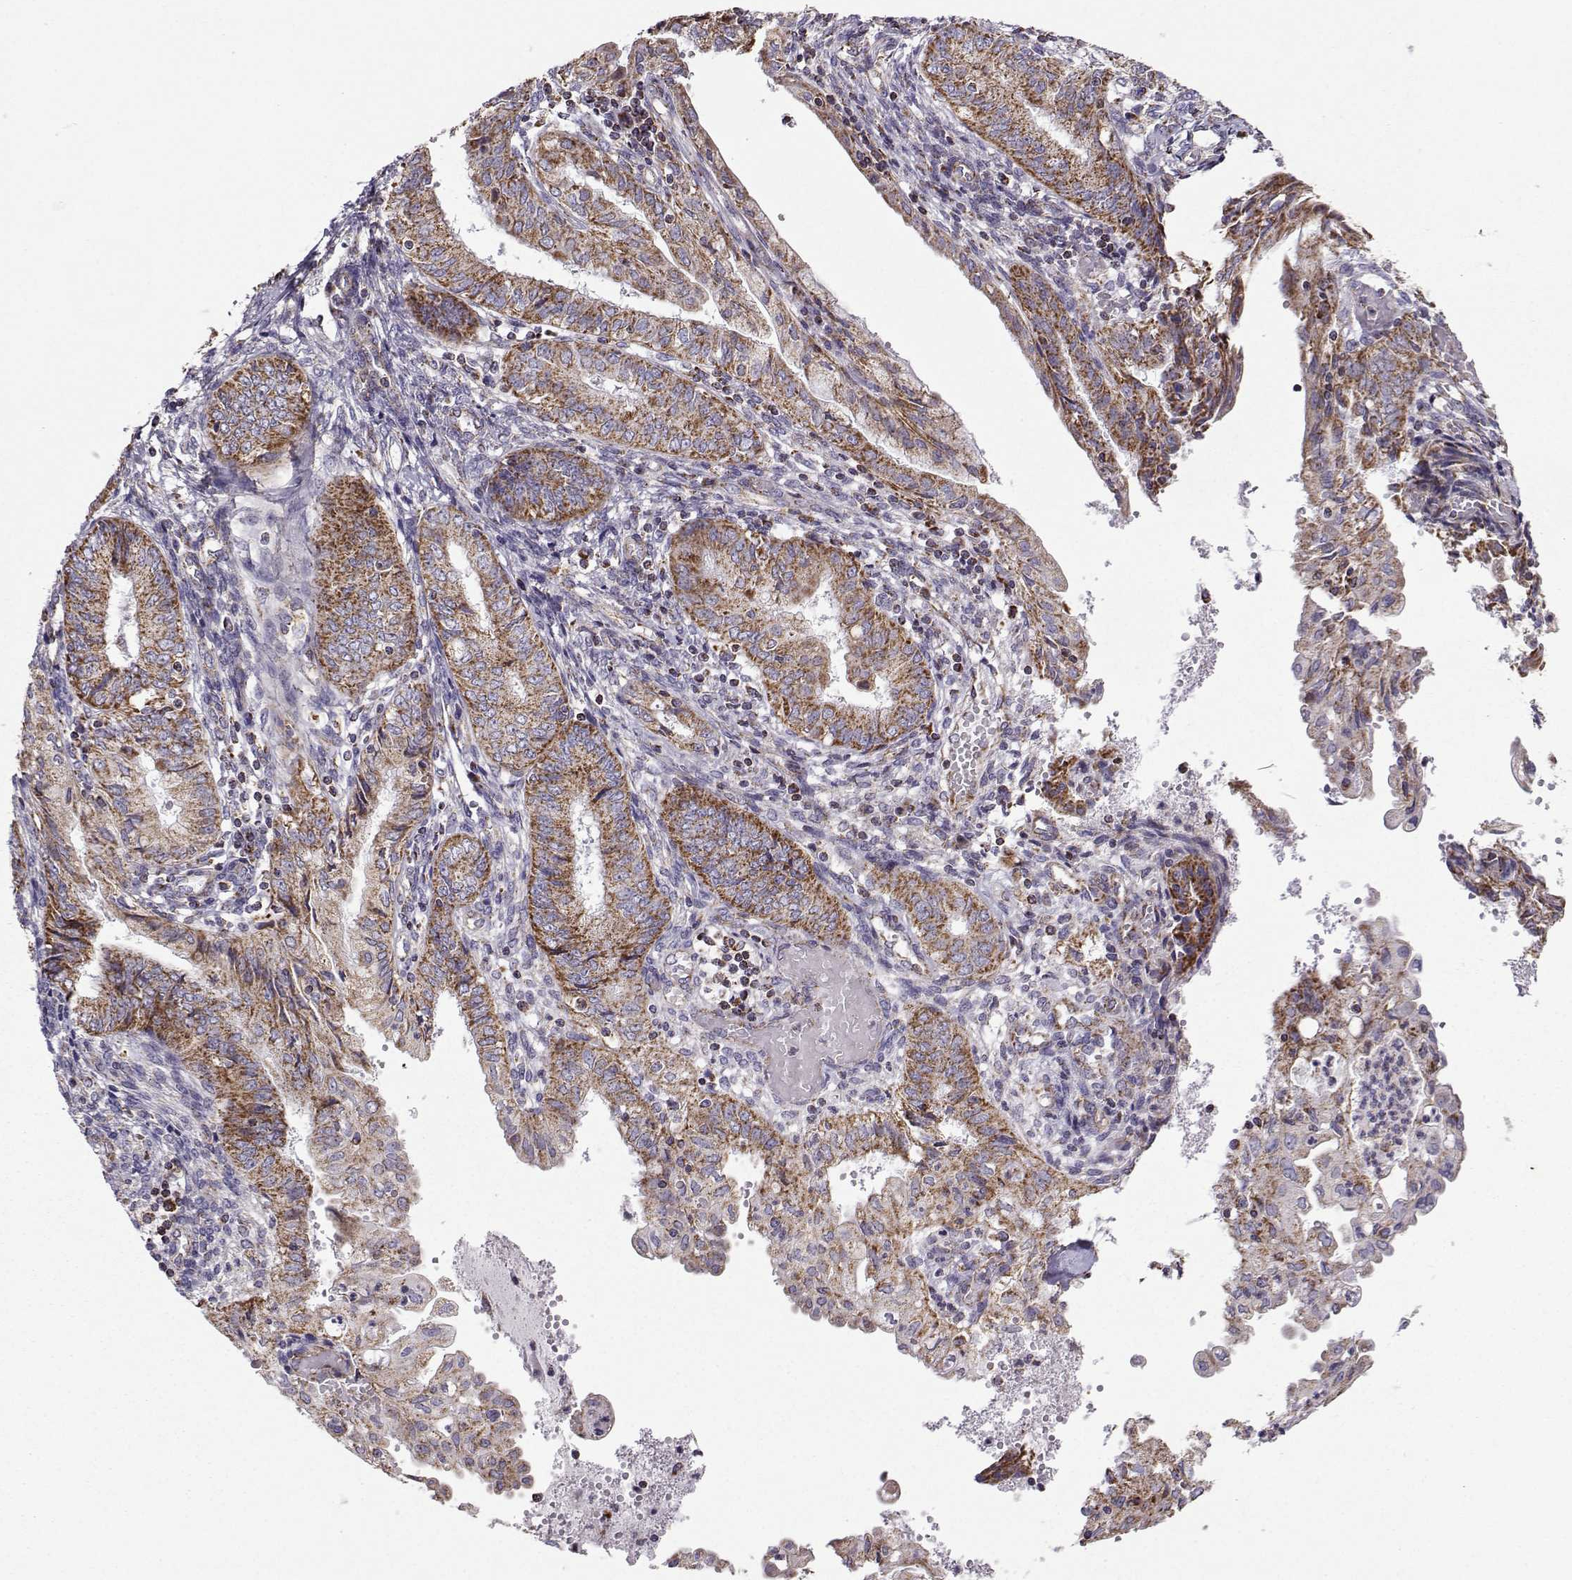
{"staining": {"intensity": "strong", "quantity": ">75%", "location": "cytoplasmic/membranous"}, "tissue": "endometrial cancer", "cell_type": "Tumor cells", "image_type": "cancer", "snomed": [{"axis": "morphology", "description": "Adenocarcinoma, NOS"}, {"axis": "topography", "description": "Endometrium"}], "caption": "Immunohistochemical staining of adenocarcinoma (endometrial) demonstrates high levels of strong cytoplasmic/membranous protein staining in about >75% of tumor cells.", "gene": "NECAB3", "patient": {"sex": "female", "age": 68}}